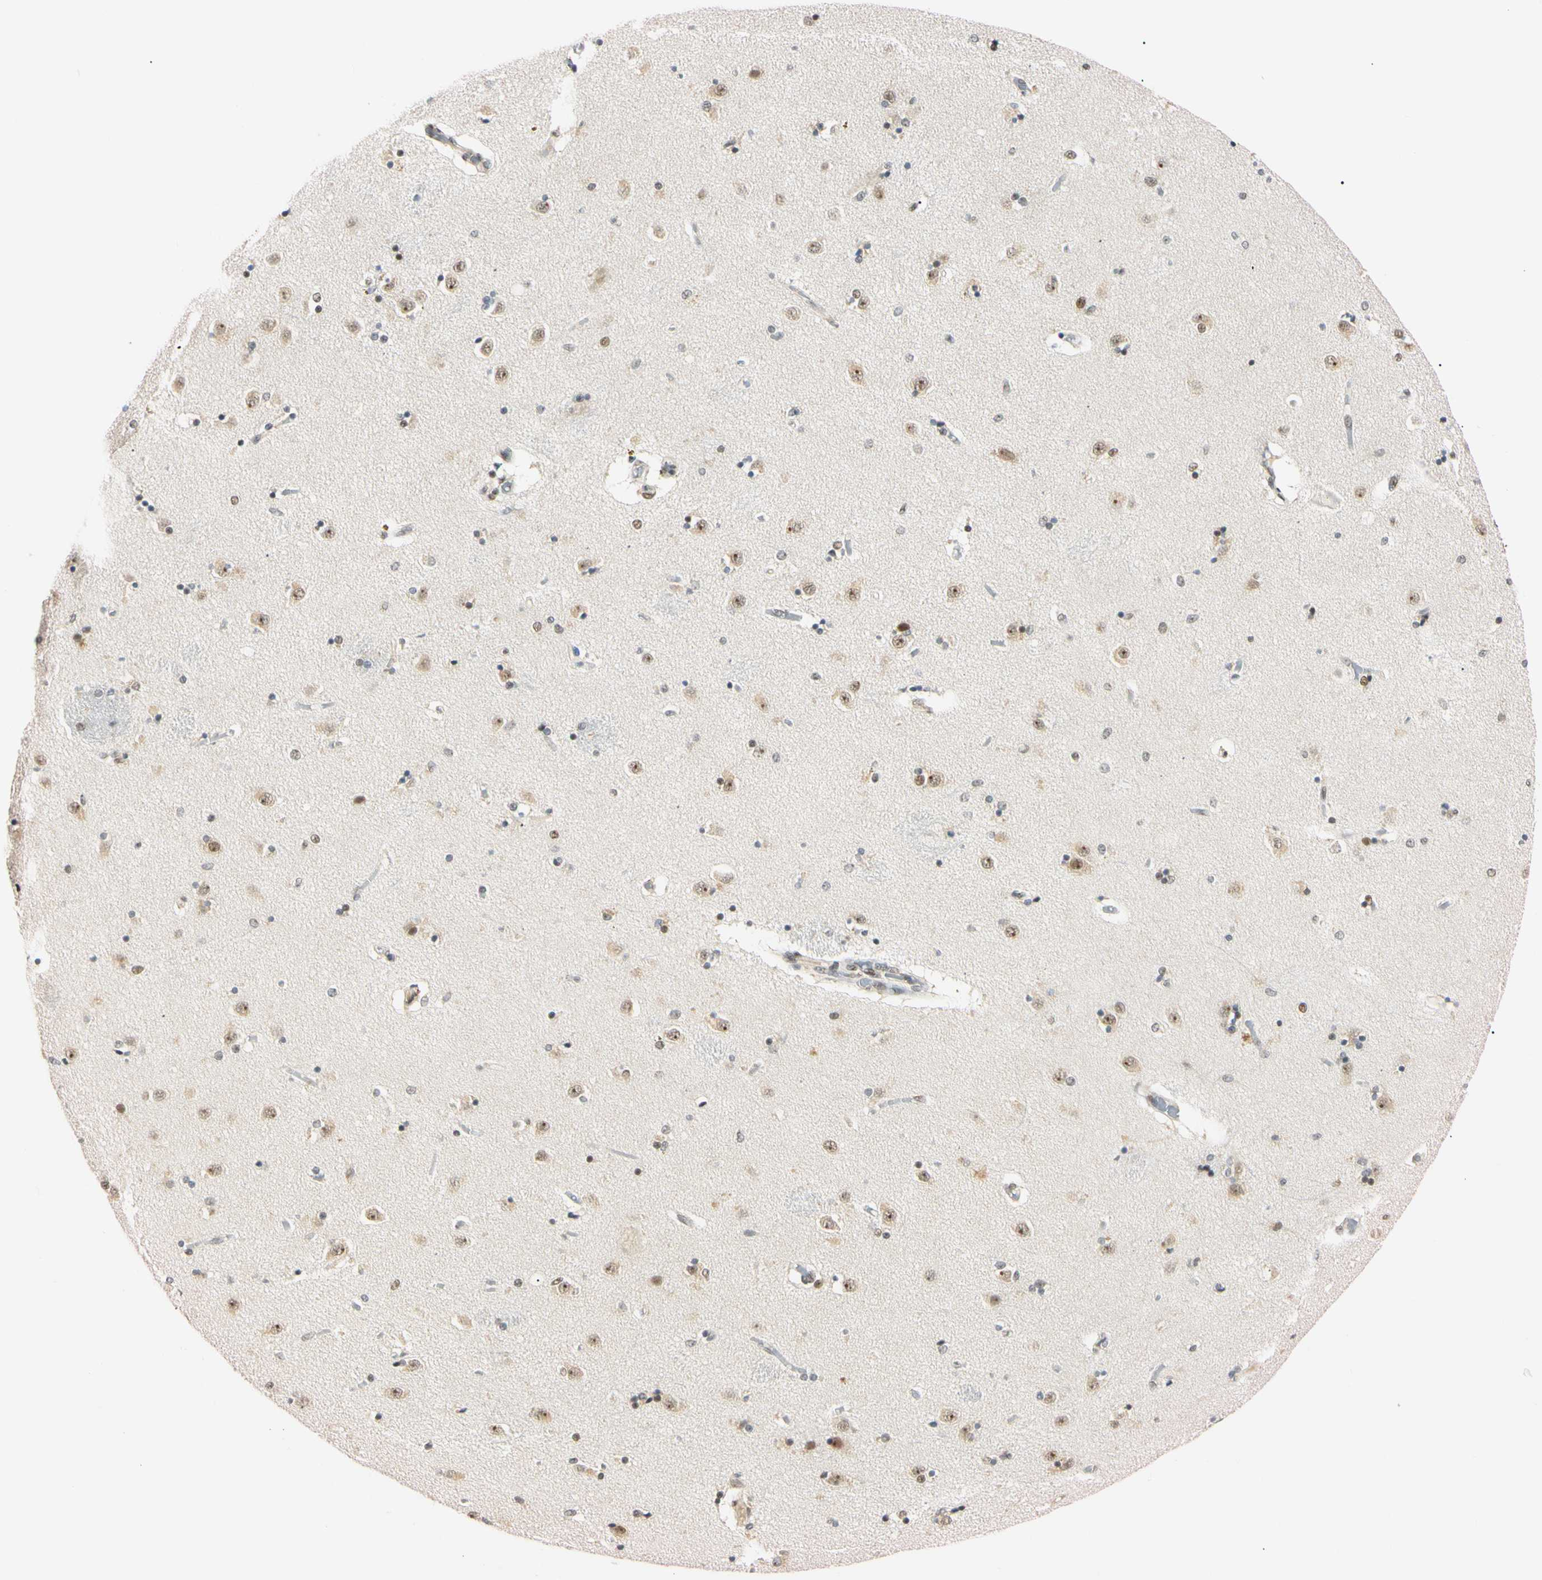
{"staining": {"intensity": "moderate", "quantity": ">75%", "location": "nuclear"}, "tissue": "caudate", "cell_type": "Glial cells", "image_type": "normal", "snomed": [{"axis": "morphology", "description": "Normal tissue, NOS"}, {"axis": "topography", "description": "Lateral ventricle wall"}], "caption": "The micrograph exhibits a brown stain indicating the presence of a protein in the nuclear of glial cells in caudate.", "gene": "ZNF134", "patient": {"sex": "female", "age": 54}}